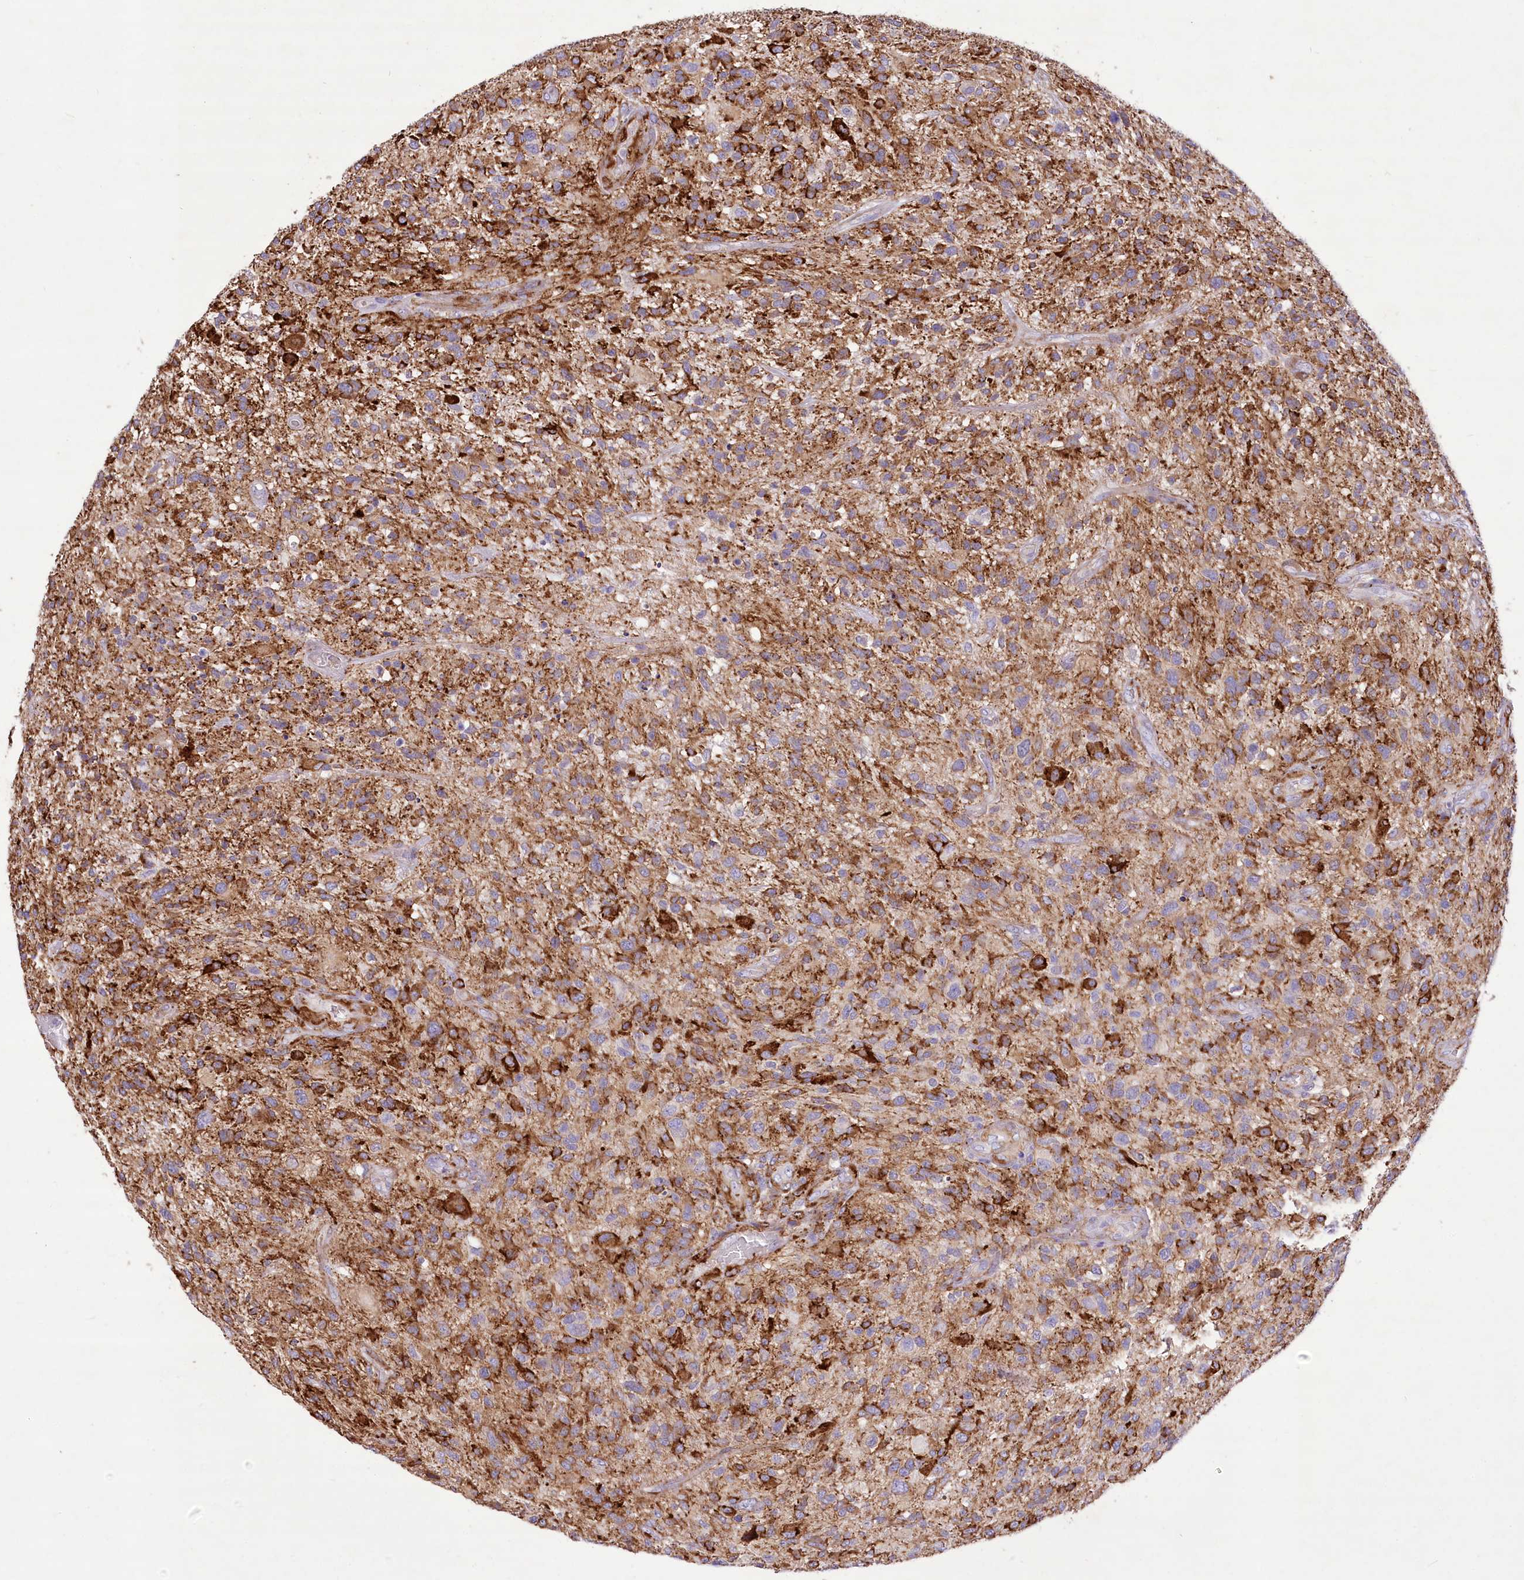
{"staining": {"intensity": "moderate", "quantity": ">75%", "location": "cytoplasmic/membranous"}, "tissue": "glioma", "cell_type": "Tumor cells", "image_type": "cancer", "snomed": [{"axis": "morphology", "description": "Glioma, malignant, High grade"}, {"axis": "topography", "description": "Brain"}], "caption": "A histopathology image of malignant high-grade glioma stained for a protein shows moderate cytoplasmic/membranous brown staining in tumor cells. (IHC, brightfield microscopy, high magnification).", "gene": "ANGPTL3", "patient": {"sex": "male", "age": 47}}